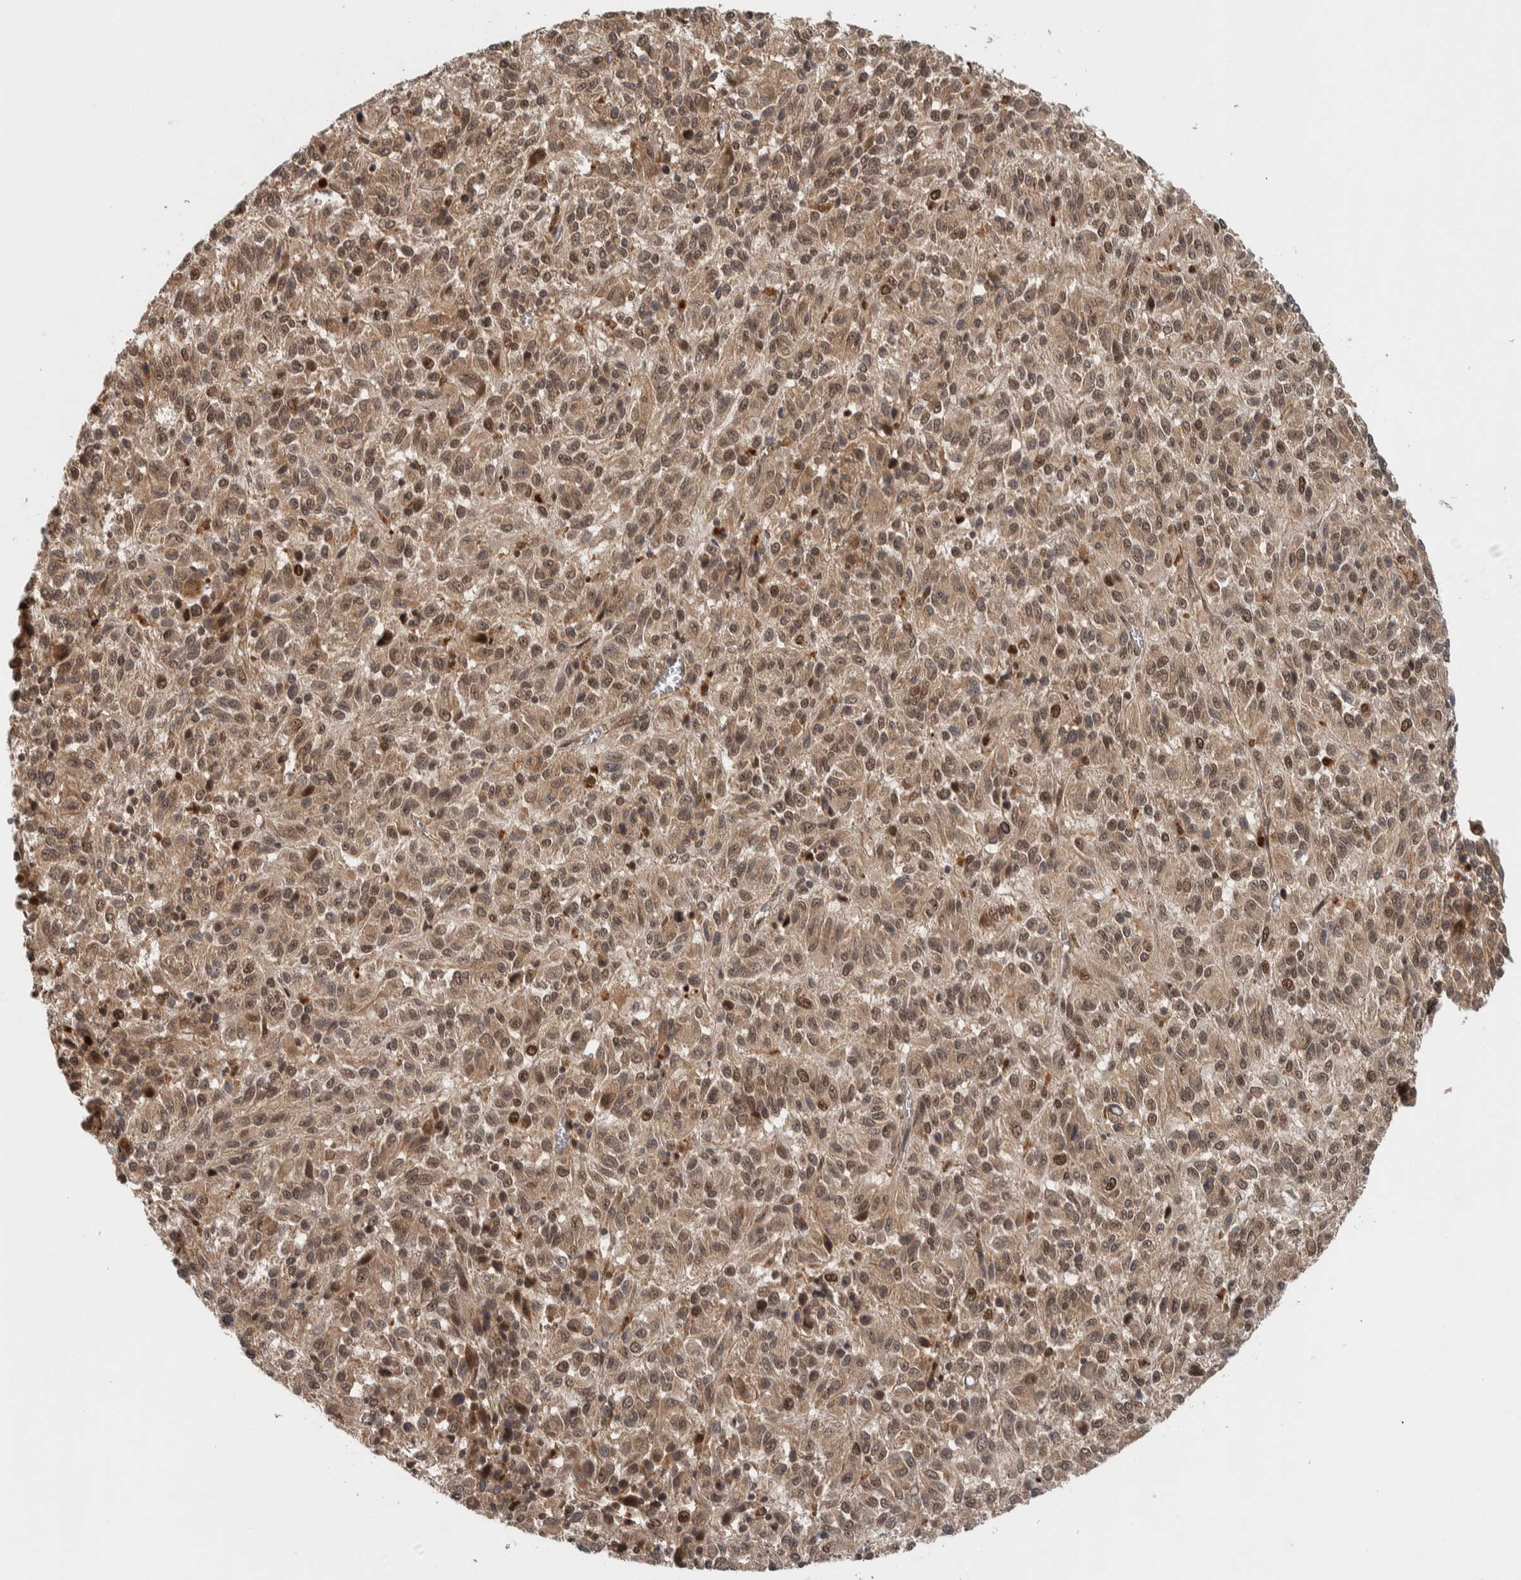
{"staining": {"intensity": "moderate", "quantity": ">75%", "location": "cytoplasmic/membranous,nuclear"}, "tissue": "melanoma", "cell_type": "Tumor cells", "image_type": "cancer", "snomed": [{"axis": "morphology", "description": "Malignant melanoma, Metastatic site"}, {"axis": "topography", "description": "Lung"}], "caption": "Immunohistochemical staining of melanoma displays moderate cytoplasmic/membranous and nuclear protein positivity in approximately >75% of tumor cells.", "gene": "RPS6KA4", "patient": {"sex": "male", "age": 64}}